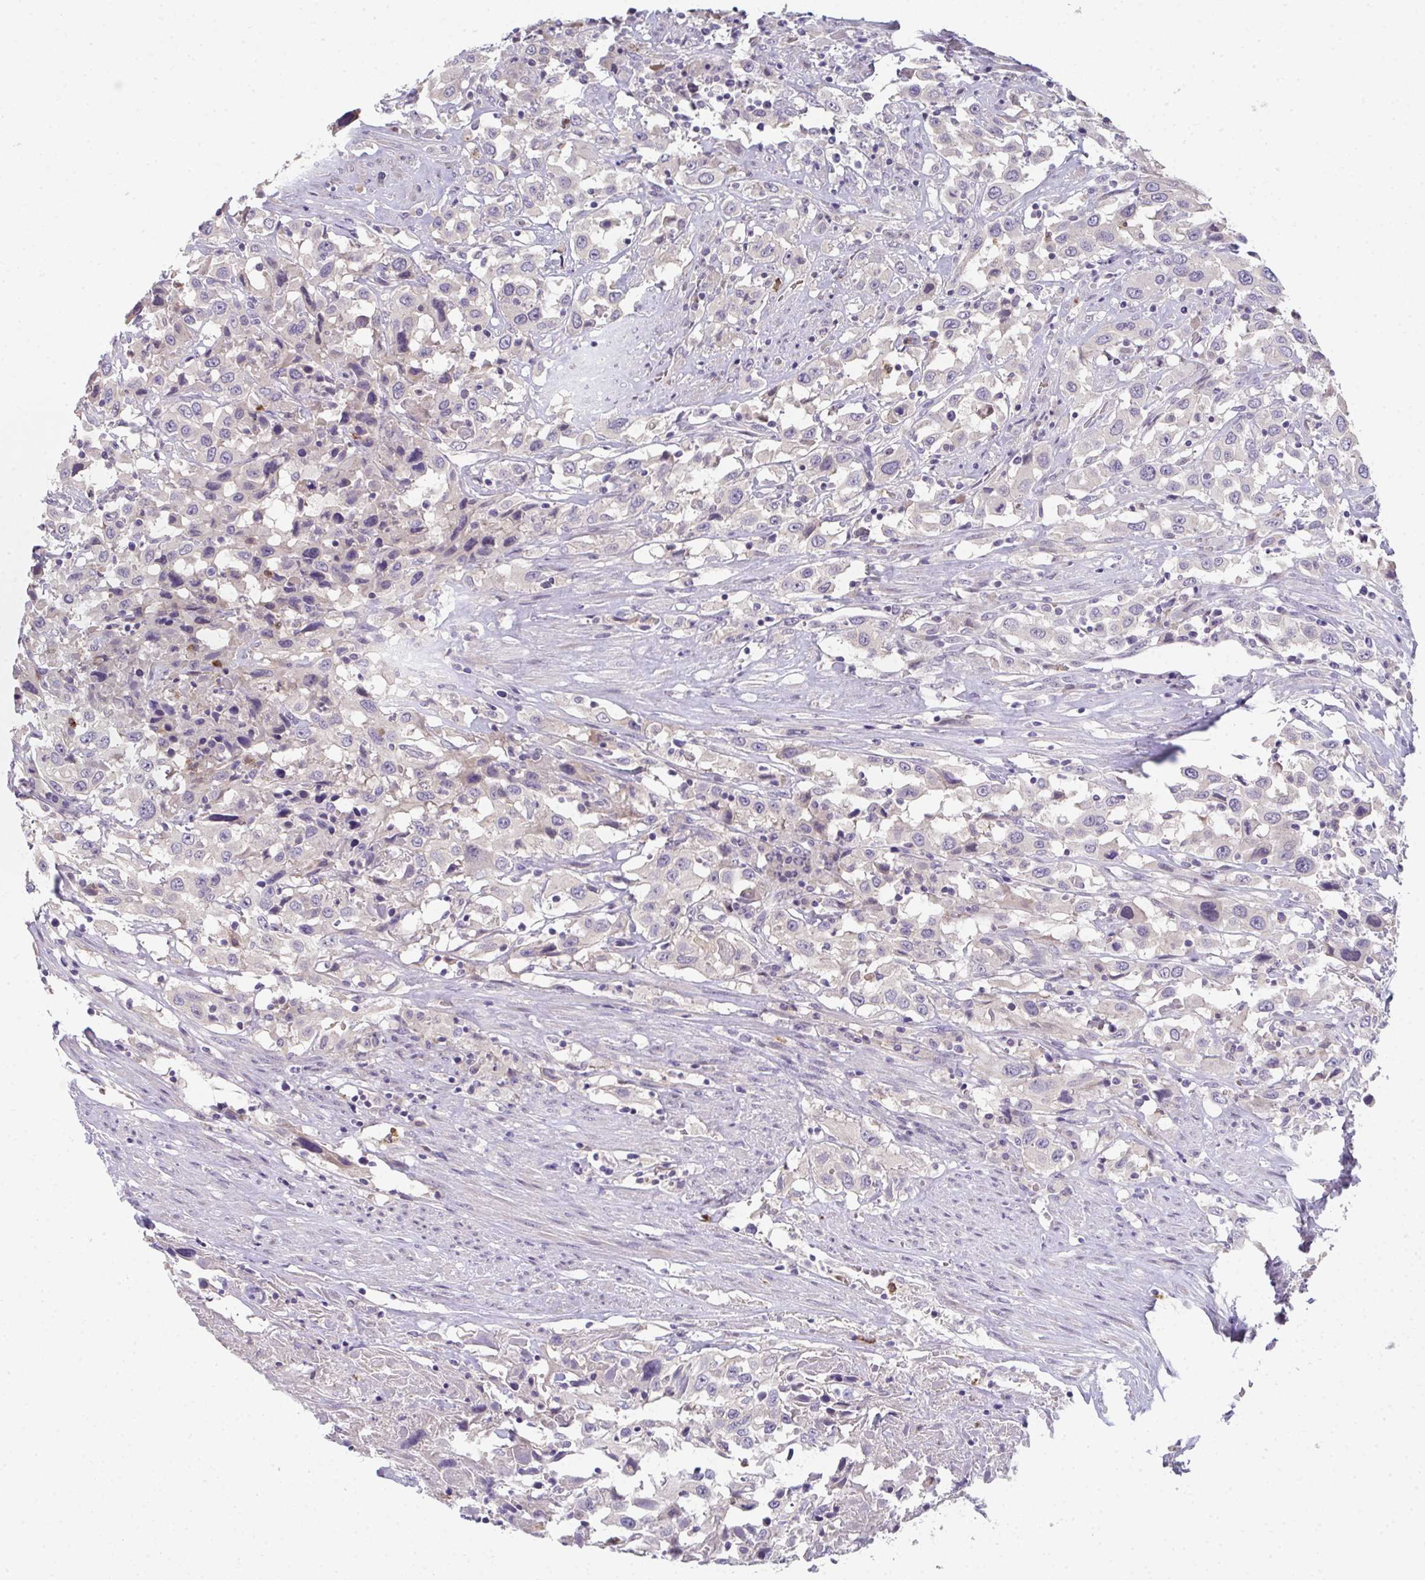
{"staining": {"intensity": "negative", "quantity": "none", "location": "none"}, "tissue": "urothelial cancer", "cell_type": "Tumor cells", "image_type": "cancer", "snomed": [{"axis": "morphology", "description": "Urothelial carcinoma, High grade"}, {"axis": "topography", "description": "Urinary bladder"}], "caption": "Urothelial cancer was stained to show a protein in brown. There is no significant expression in tumor cells.", "gene": "RIOK1", "patient": {"sex": "male", "age": 61}}